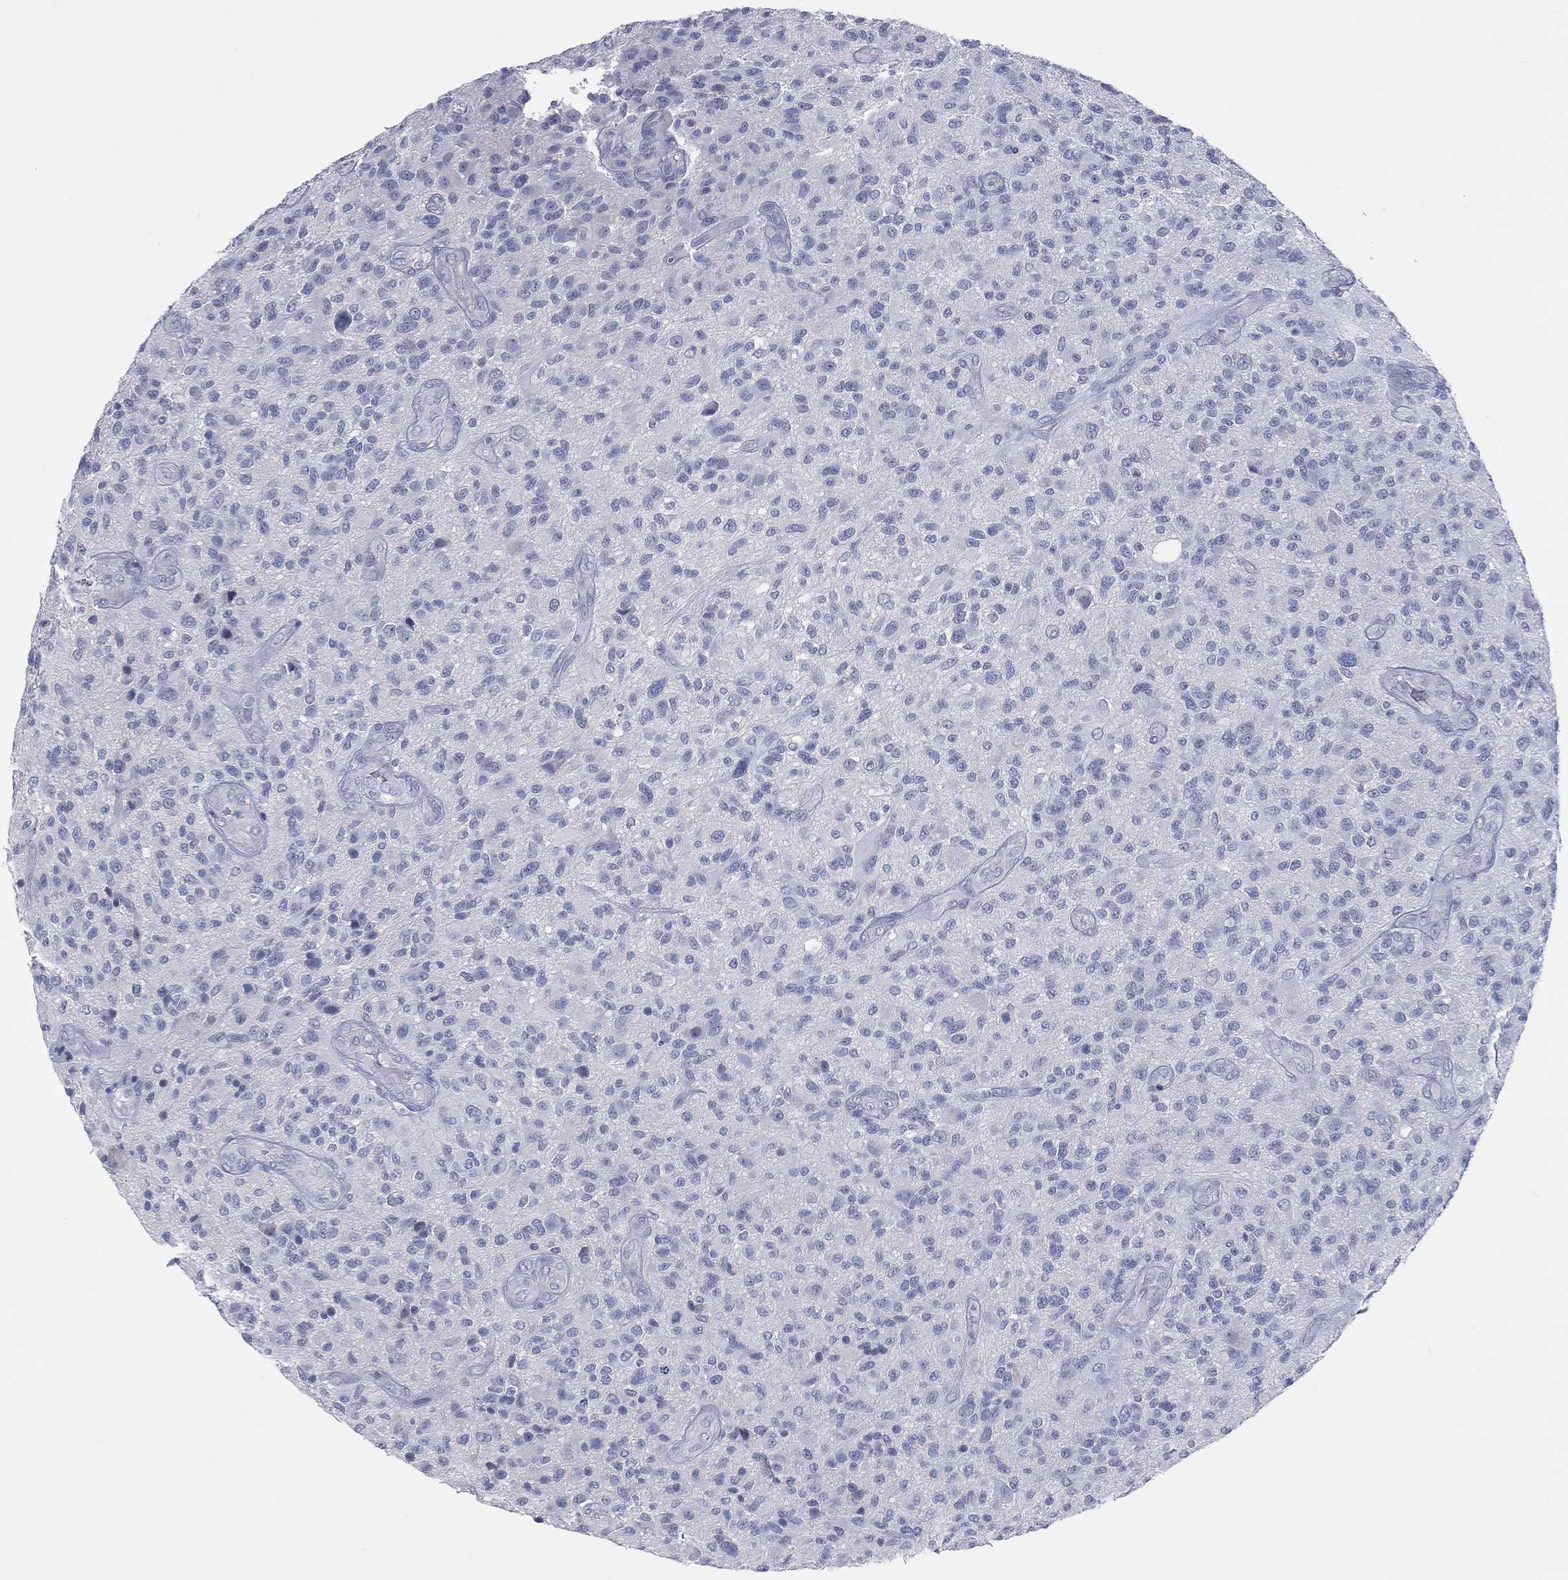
{"staining": {"intensity": "negative", "quantity": "none", "location": "none"}, "tissue": "glioma", "cell_type": "Tumor cells", "image_type": "cancer", "snomed": [{"axis": "morphology", "description": "Glioma, malignant, High grade"}, {"axis": "topography", "description": "Brain"}], "caption": "IHC image of glioma stained for a protein (brown), which shows no expression in tumor cells.", "gene": "CPT1B", "patient": {"sex": "male", "age": 47}}